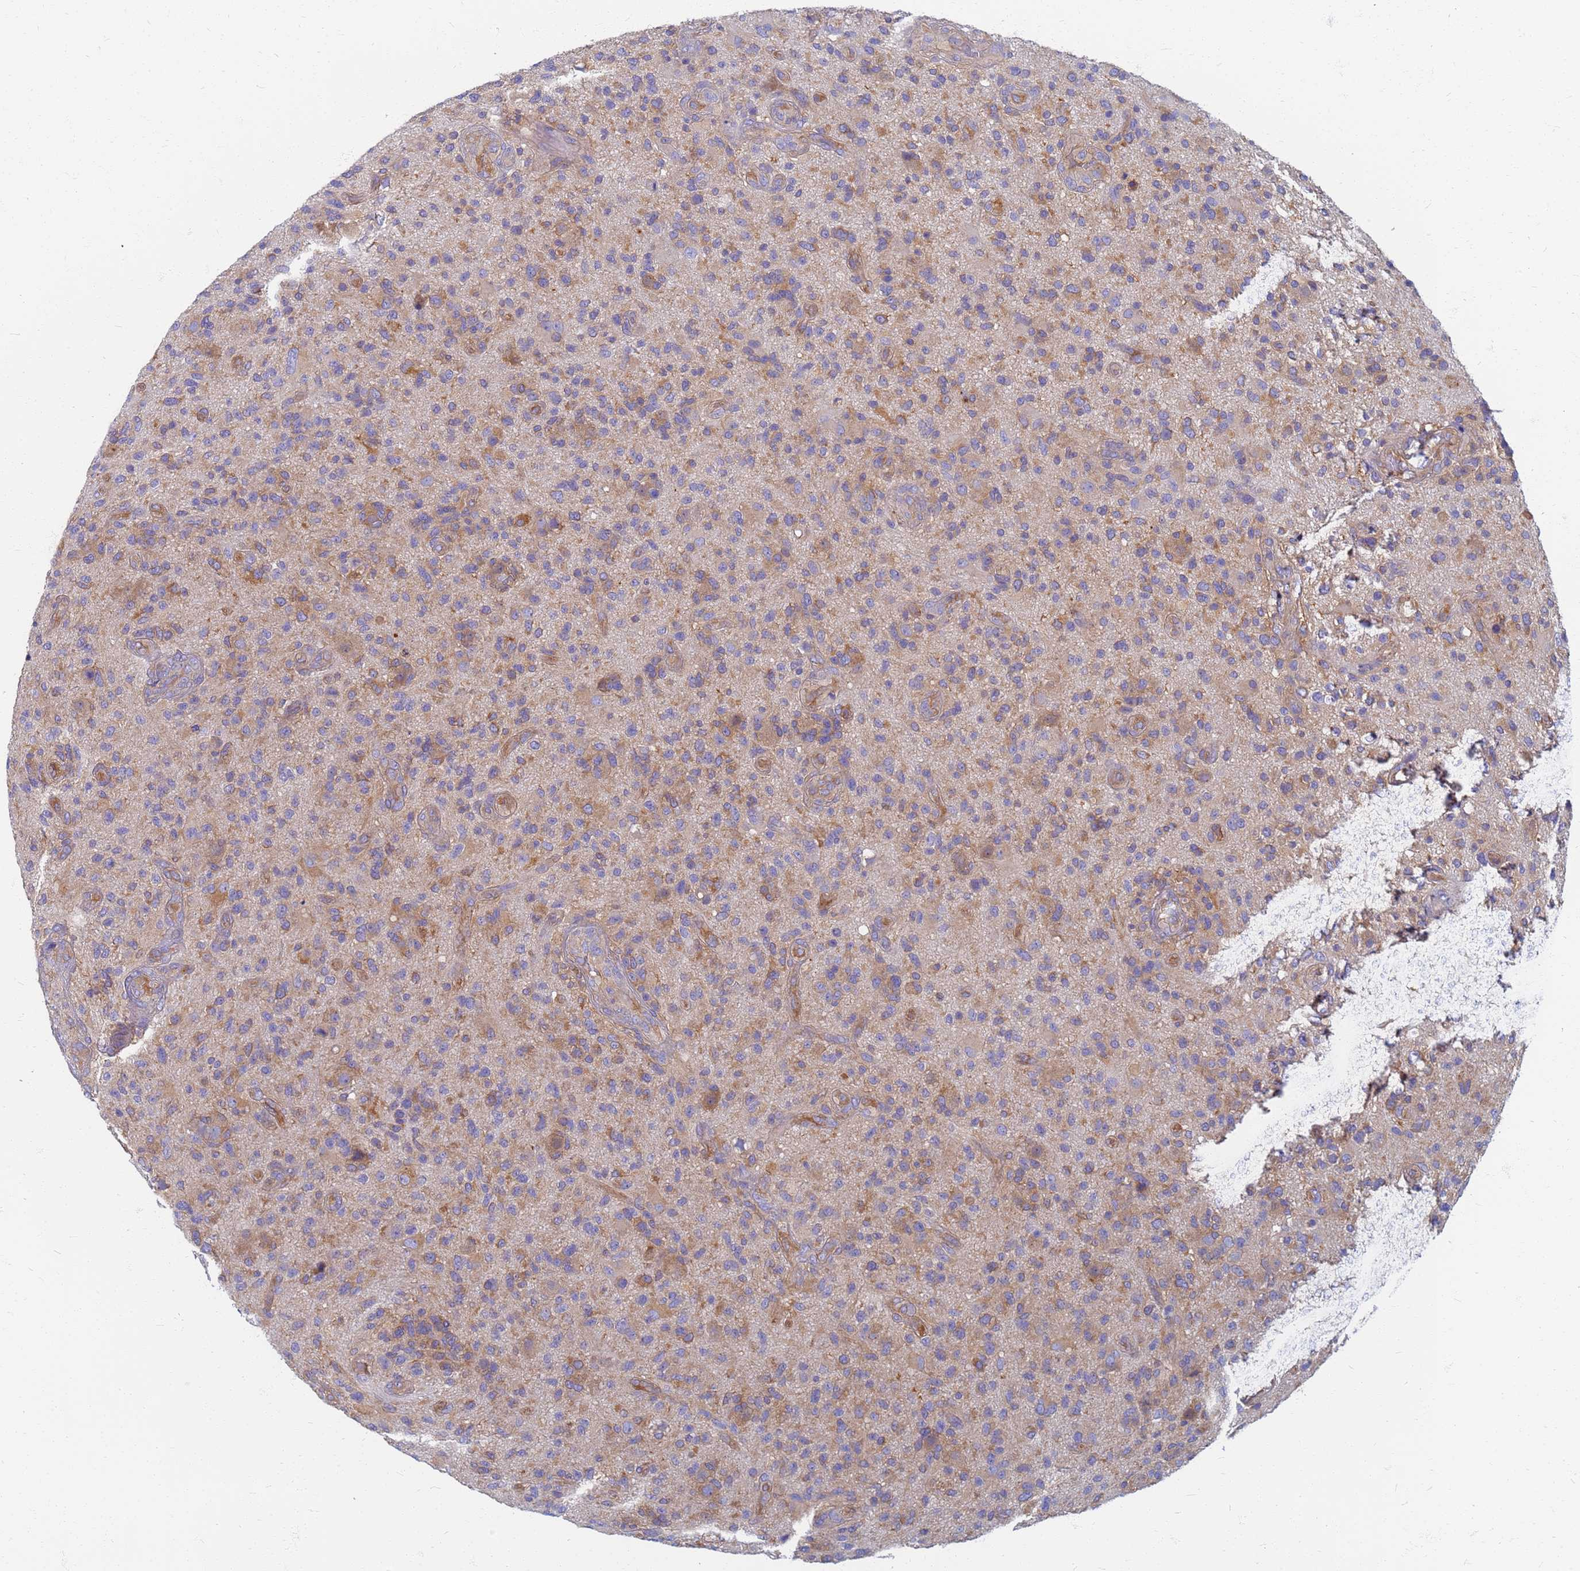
{"staining": {"intensity": "moderate", "quantity": ">75%", "location": "cytoplasmic/membranous"}, "tissue": "glioma", "cell_type": "Tumor cells", "image_type": "cancer", "snomed": [{"axis": "morphology", "description": "Glioma, malignant, High grade"}, {"axis": "topography", "description": "Brain"}], "caption": "Immunohistochemistry staining of malignant high-grade glioma, which exhibits medium levels of moderate cytoplasmic/membranous positivity in about >75% of tumor cells indicating moderate cytoplasmic/membranous protein positivity. The staining was performed using DAB (3,3'-diaminobenzidine) (brown) for protein detection and nuclei were counterstained in hematoxylin (blue).", "gene": "EEA1", "patient": {"sex": "male", "age": 47}}